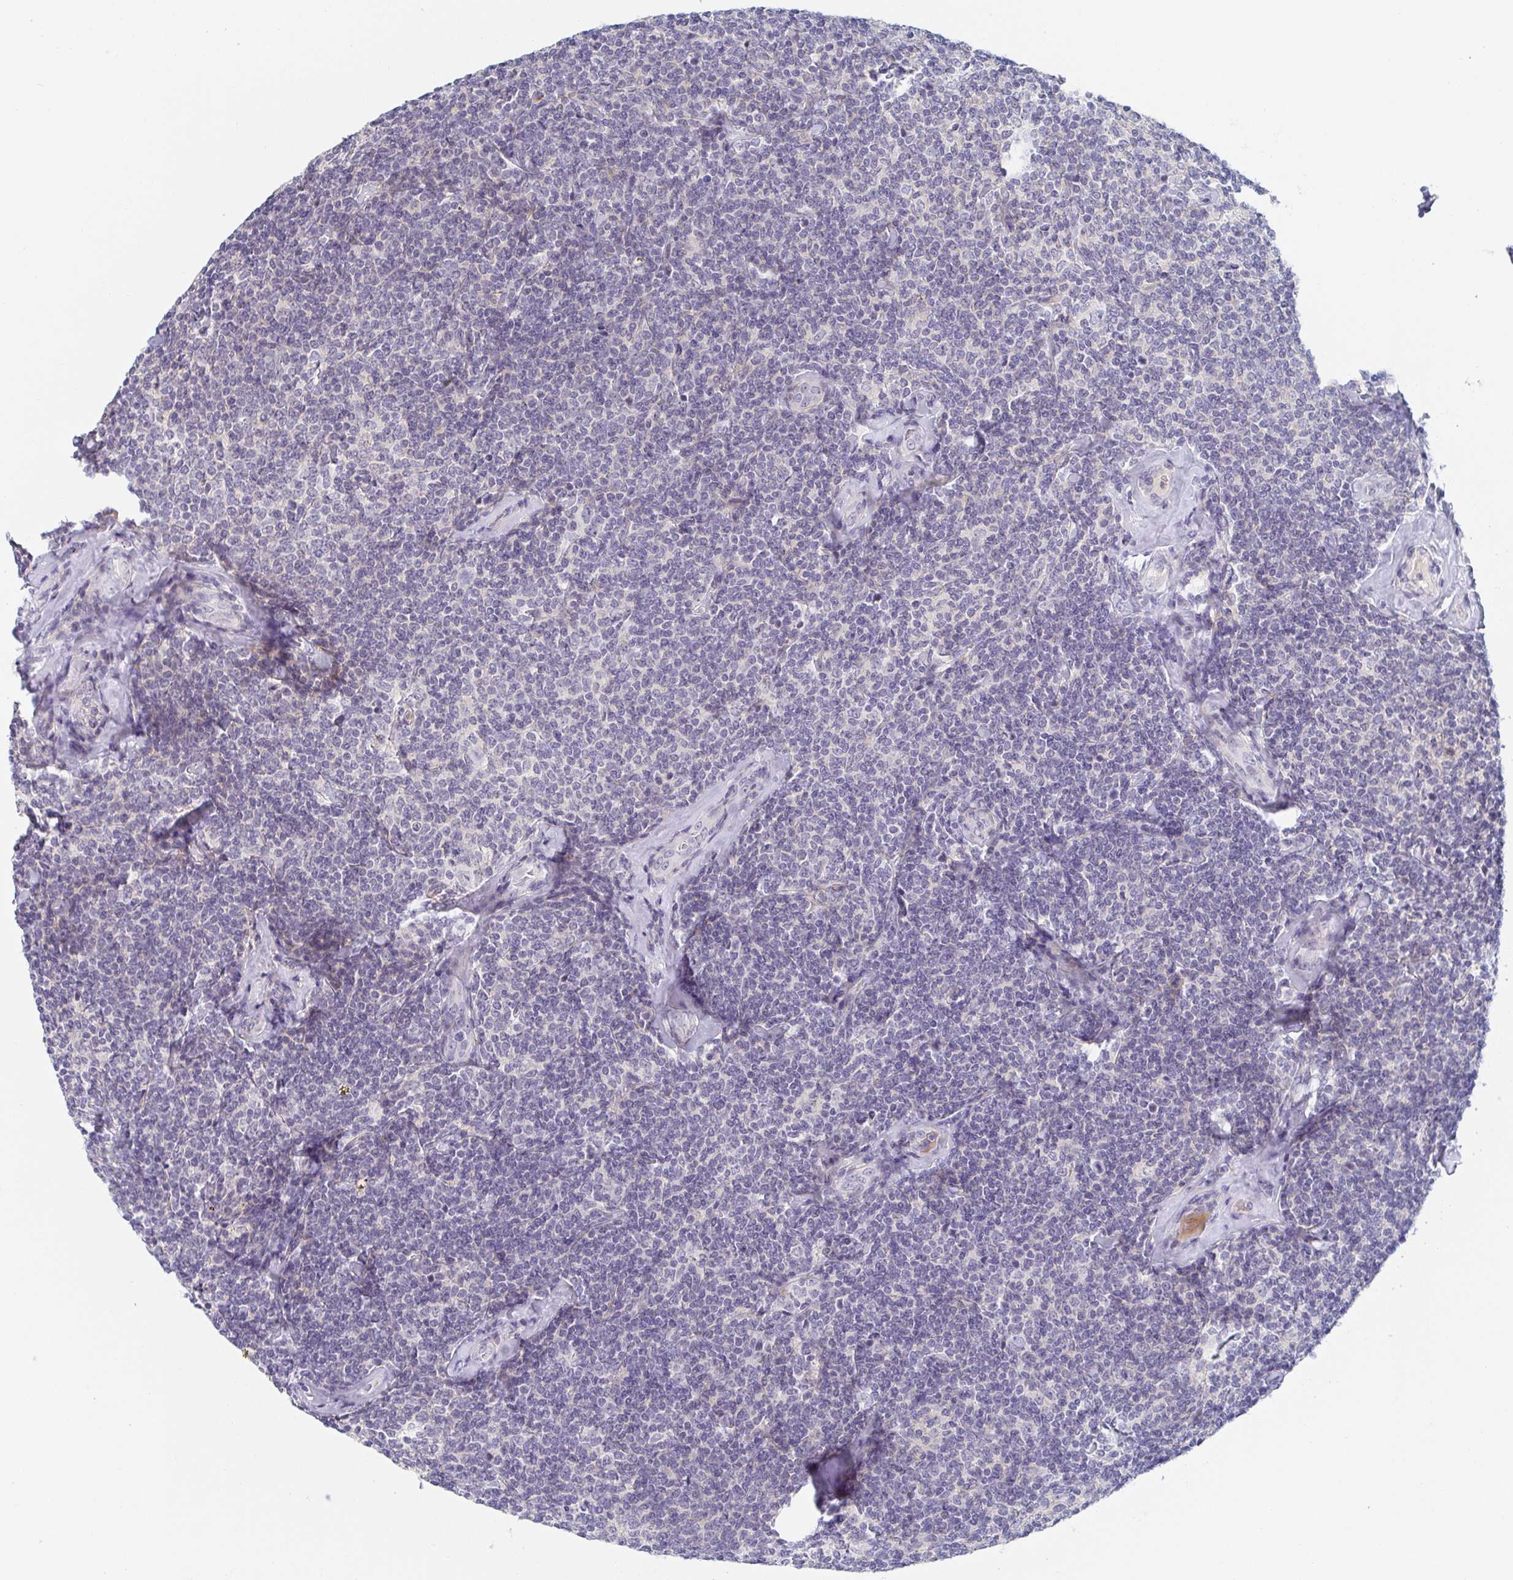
{"staining": {"intensity": "negative", "quantity": "none", "location": "none"}, "tissue": "lymphoma", "cell_type": "Tumor cells", "image_type": "cancer", "snomed": [{"axis": "morphology", "description": "Malignant lymphoma, non-Hodgkin's type, Low grade"}, {"axis": "topography", "description": "Lymph node"}], "caption": "Low-grade malignant lymphoma, non-Hodgkin's type stained for a protein using immunohistochemistry shows no staining tumor cells.", "gene": "RHOV", "patient": {"sex": "female", "age": 56}}